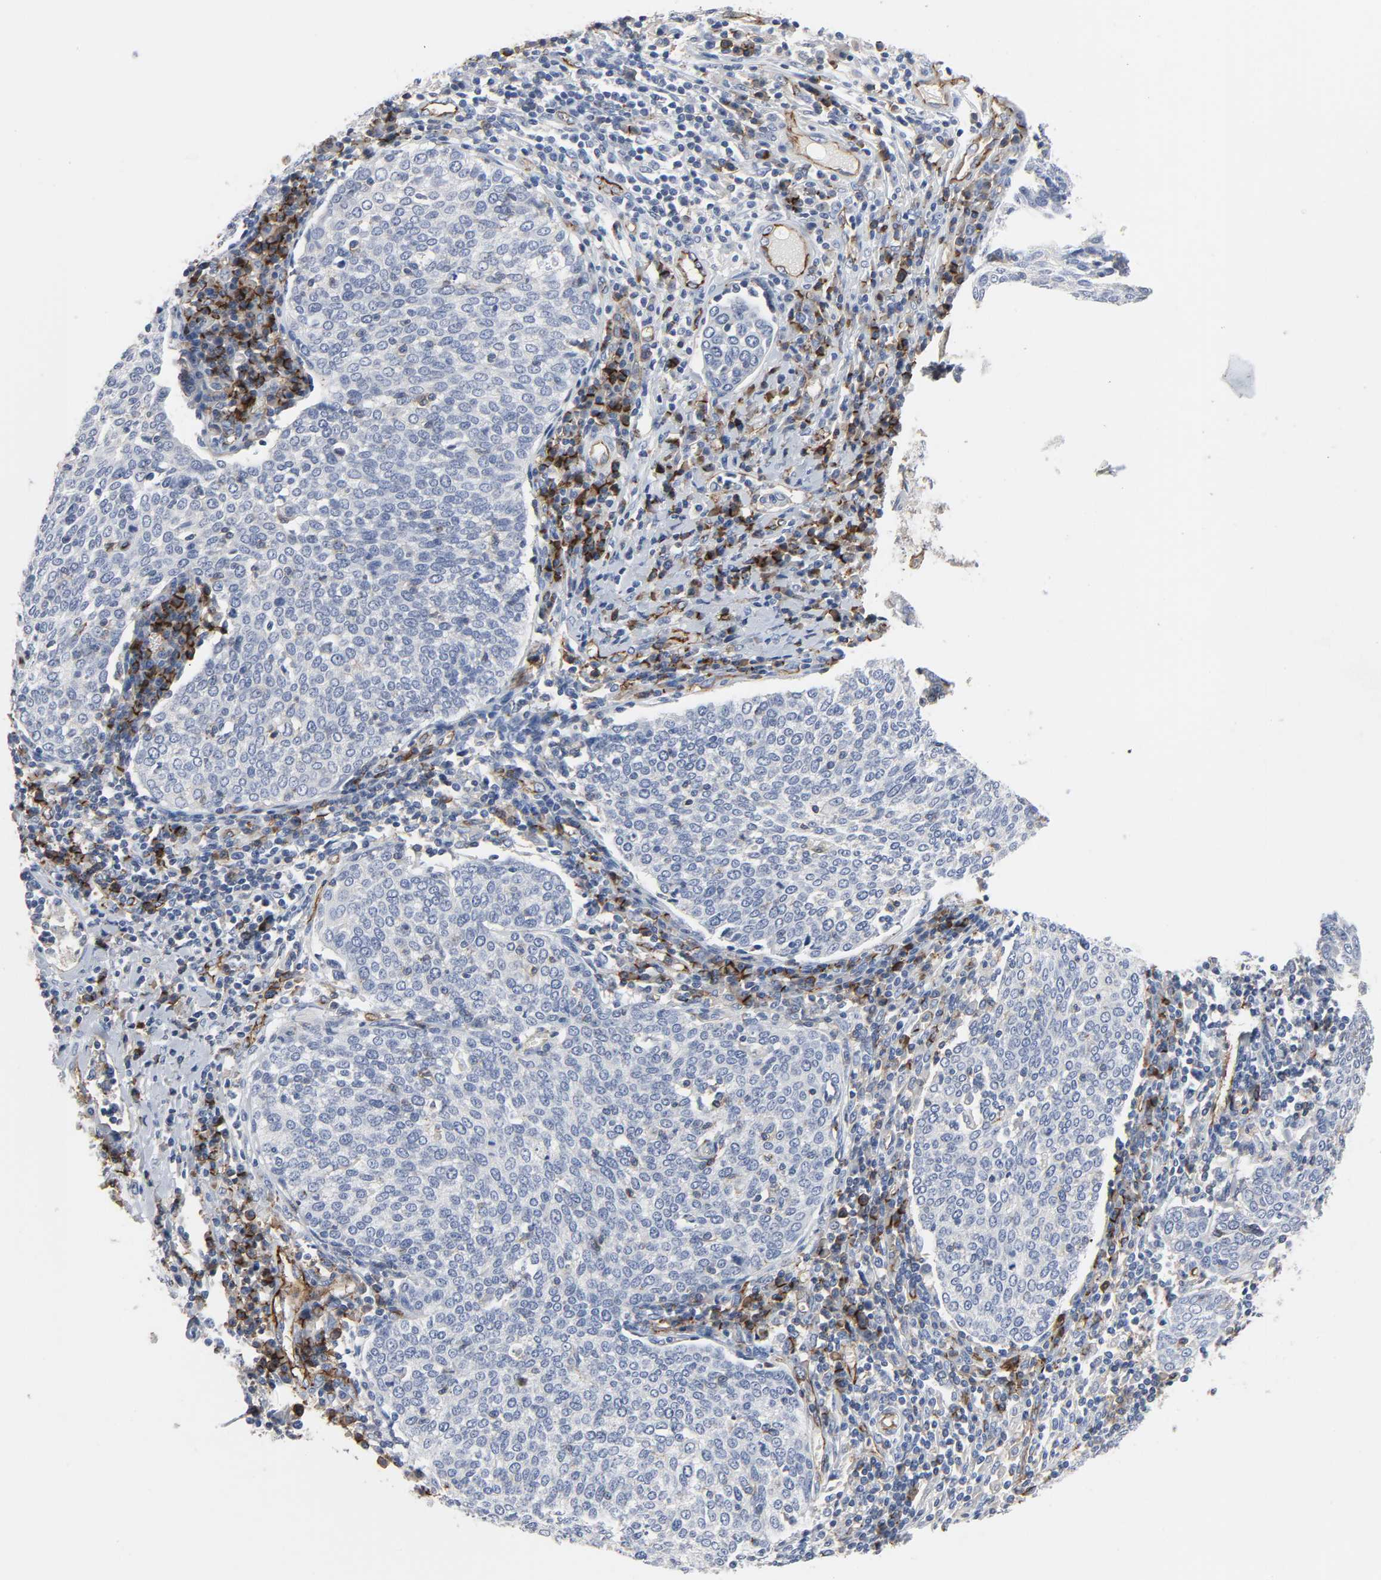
{"staining": {"intensity": "negative", "quantity": "none", "location": "none"}, "tissue": "cervical cancer", "cell_type": "Tumor cells", "image_type": "cancer", "snomed": [{"axis": "morphology", "description": "Squamous cell carcinoma, NOS"}, {"axis": "topography", "description": "Cervix"}], "caption": "DAB immunohistochemical staining of cervical squamous cell carcinoma shows no significant expression in tumor cells.", "gene": "PECAM1", "patient": {"sex": "female", "age": 40}}